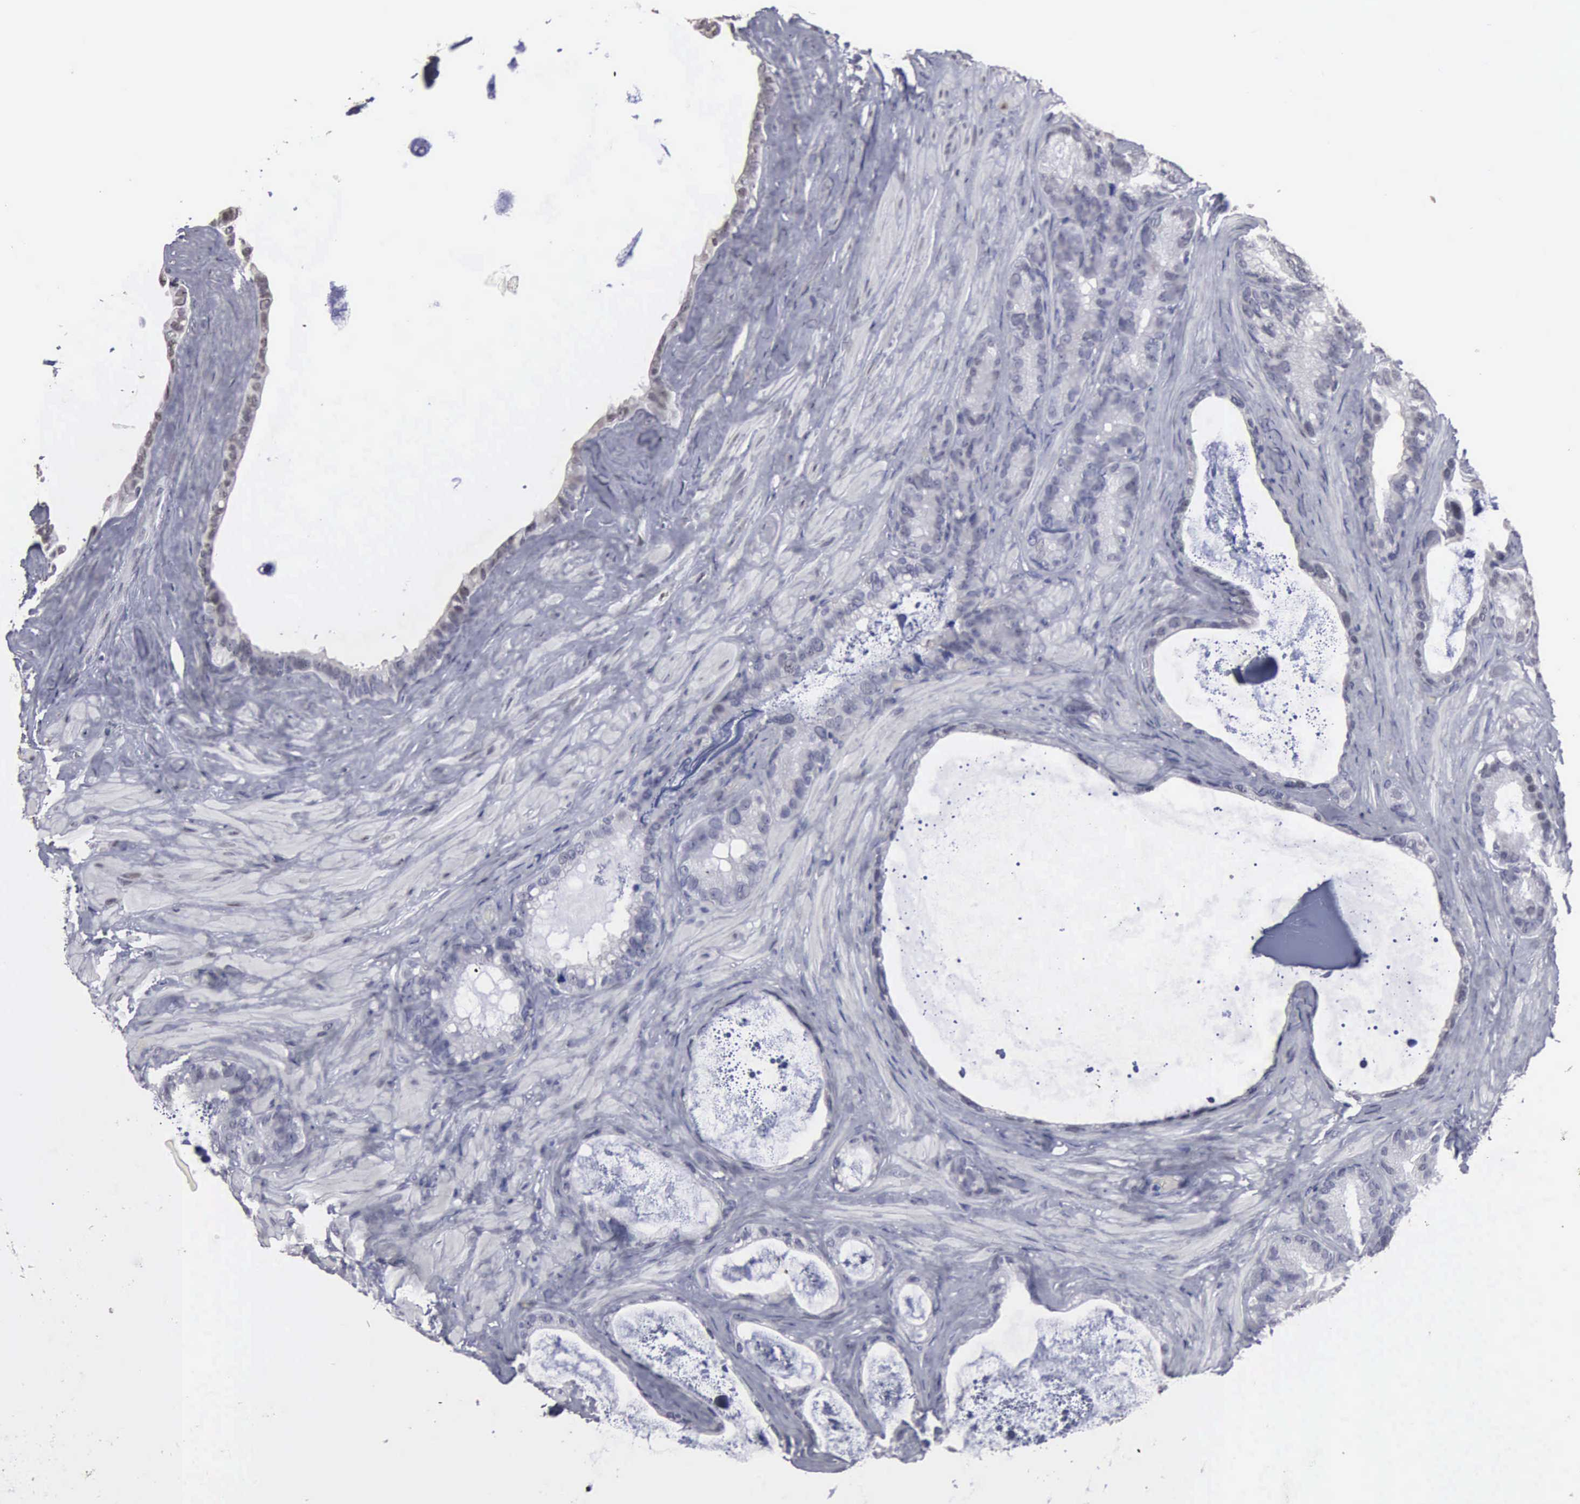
{"staining": {"intensity": "weak", "quantity": "<25%", "location": "nuclear"}, "tissue": "seminal vesicle", "cell_type": "Glandular cells", "image_type": "normal", "snomed": [{"axis": "morphology", "description": "Normal tissue, NOS"}, {"axis": "topography", "description": "Seminal veicle"}], "caption": "Immunohistochemical staining of benign seminal vesicle demonstrates no significant positivity in glandular cells.", "gene": "UPB1", "patient": {"sex": "male", "age": 63}}